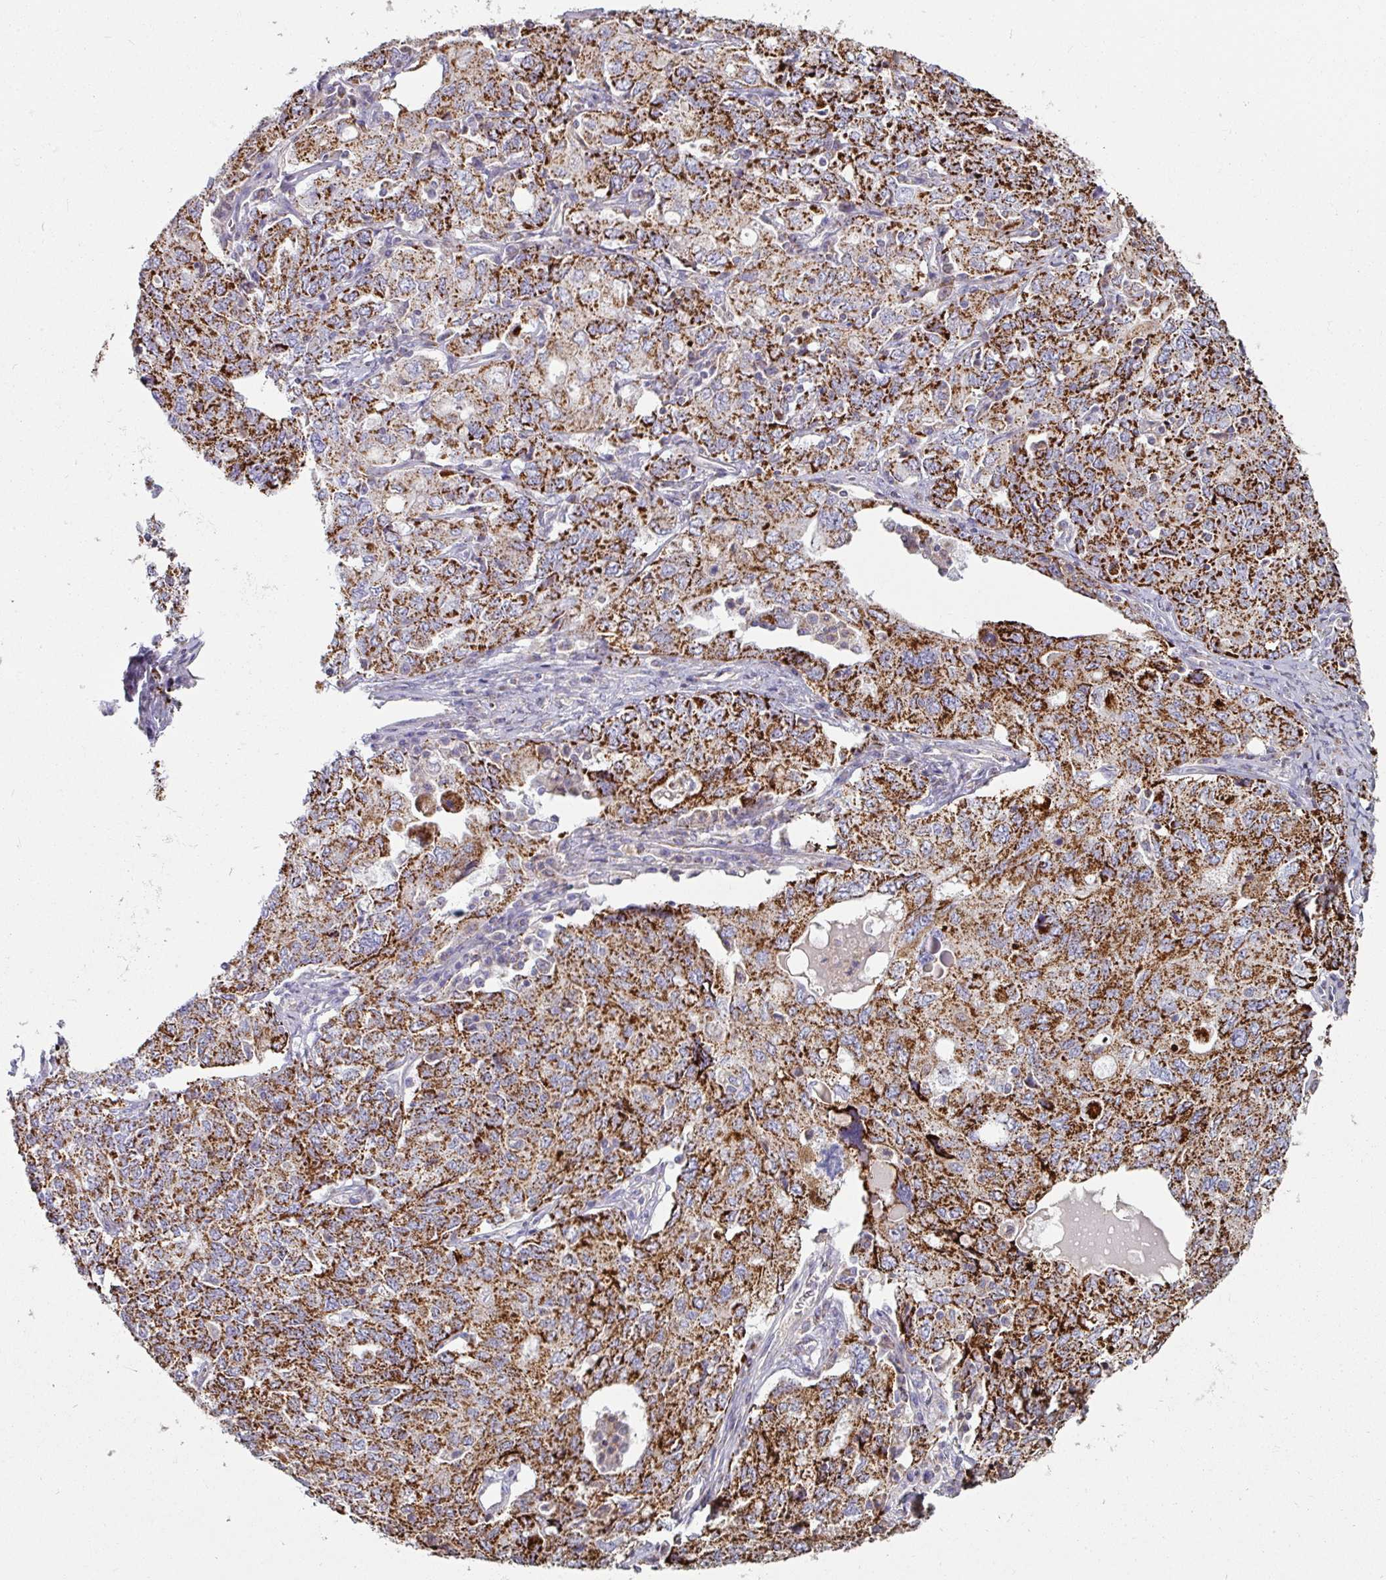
{"staining": {"intensity": "strong", "quantity": ">75%", "location": "cytoplasmic/membranous"}, "tissue": "ovarian cancer", "cell_type": "Tumor cells", "image_type": "cancer", "snomed": [{"axis": "morphology", "description": "Carcinoma, endometroid"}, {"axis": "topography", "description": "Ovary"}], "caption": "Immunohistochemistry (DAB) staining of human ovarian cancer (endometroid carcinoma) reveals strong cytoplasmic/membranous protein positivity in approximately >75% of tumor cells.", "gene": "OR2D3", "patient": {"sex": "female", "age": 62}}